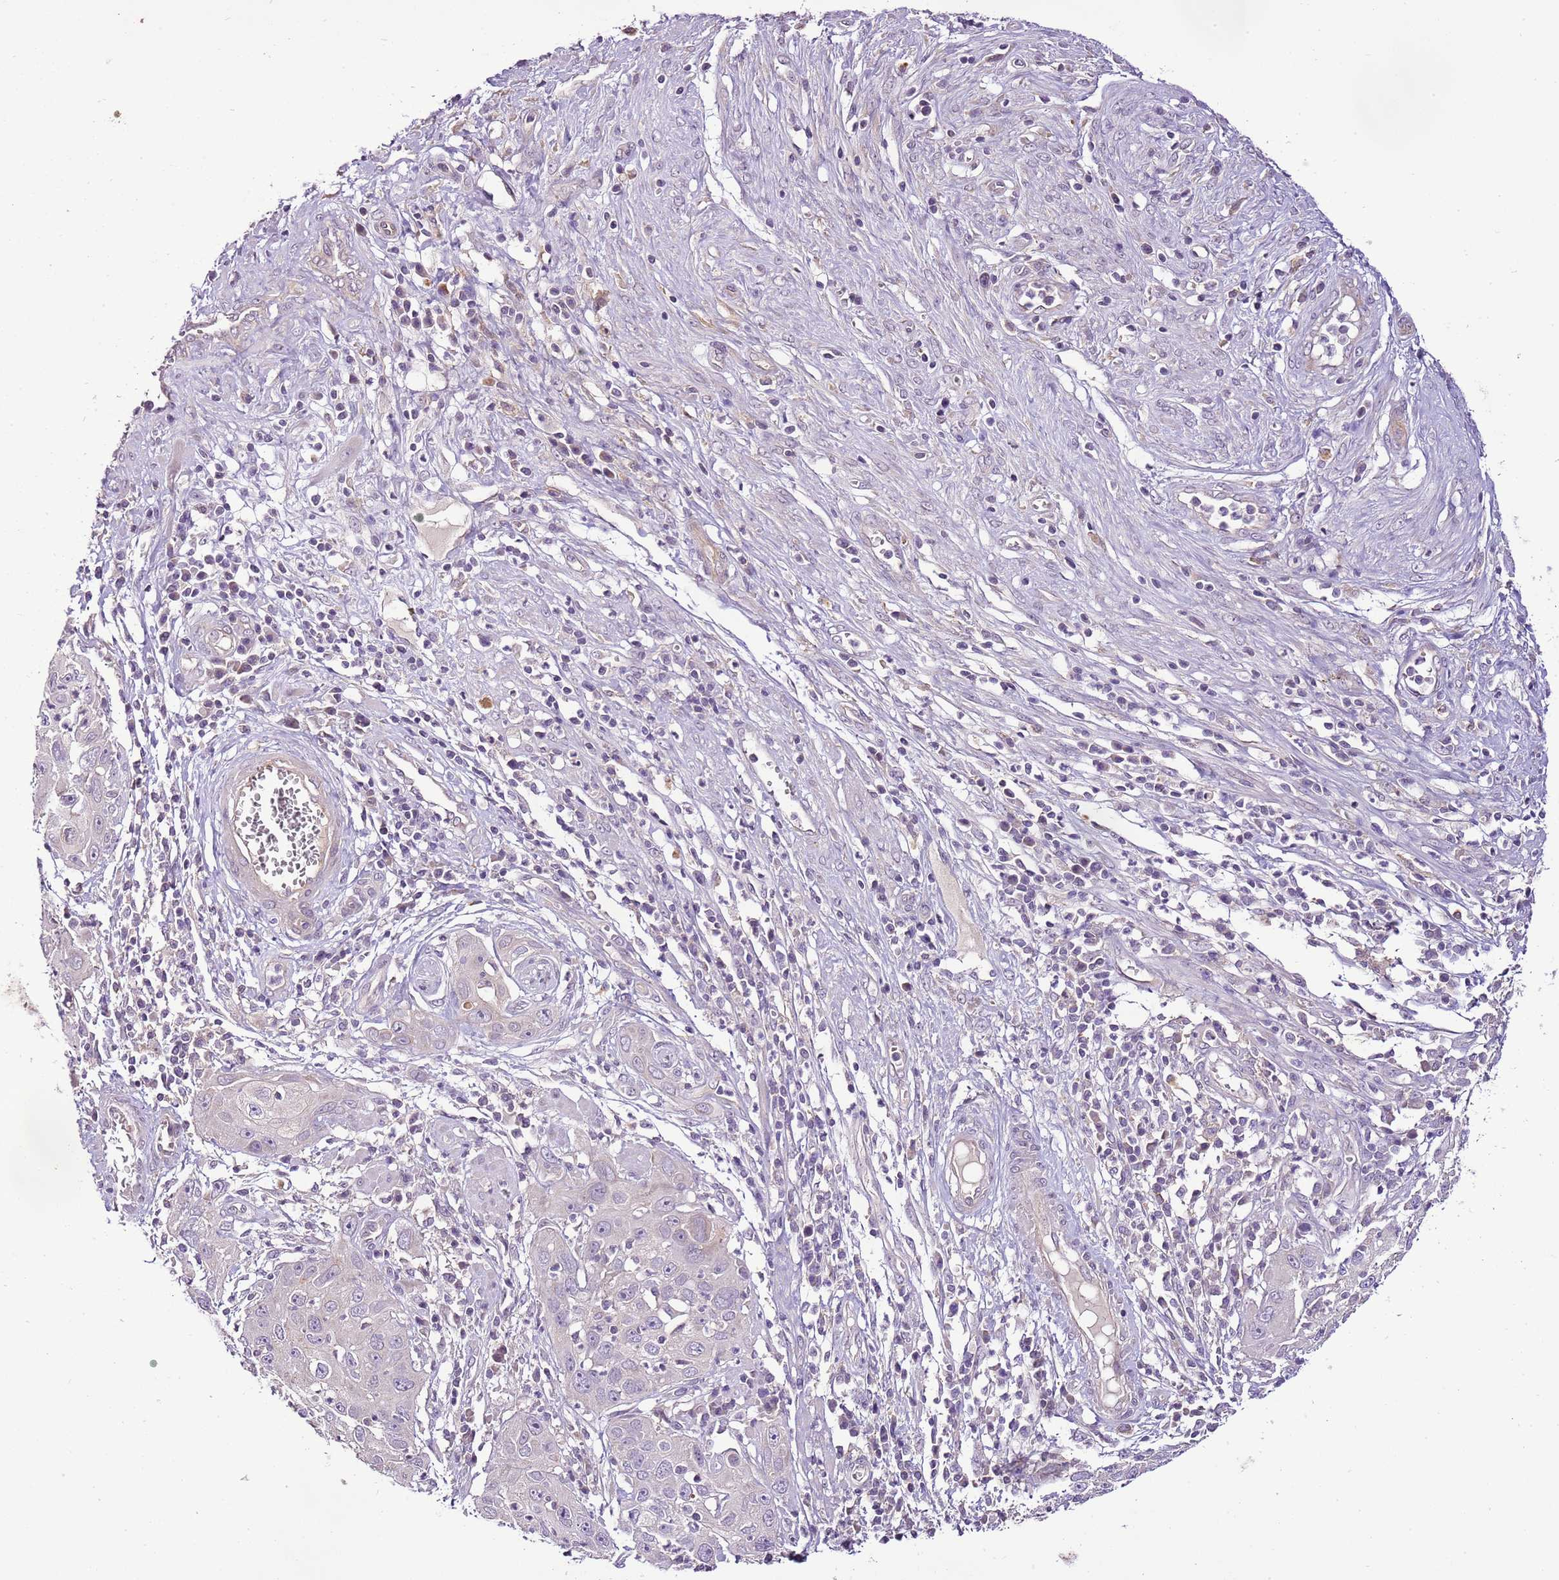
{"staining": {"intensity": "negative", "quantity": "none", "location": "none"}, "tissue": "cervical cancer", "cell_type": "Tumor cells", "image_type": "cancer", "snomed": [{"axis": "morphology", "description": "Squamous cell carcinoma, NOS"}, {"axis": "topography", "description": "Cervix"}], "caption": "The histopathology image displays no staining of tumor cells in cervical squamous cell carcinoma.", "gene": "CMKLR1", "patient": {"sex": "female", "age": 36}}